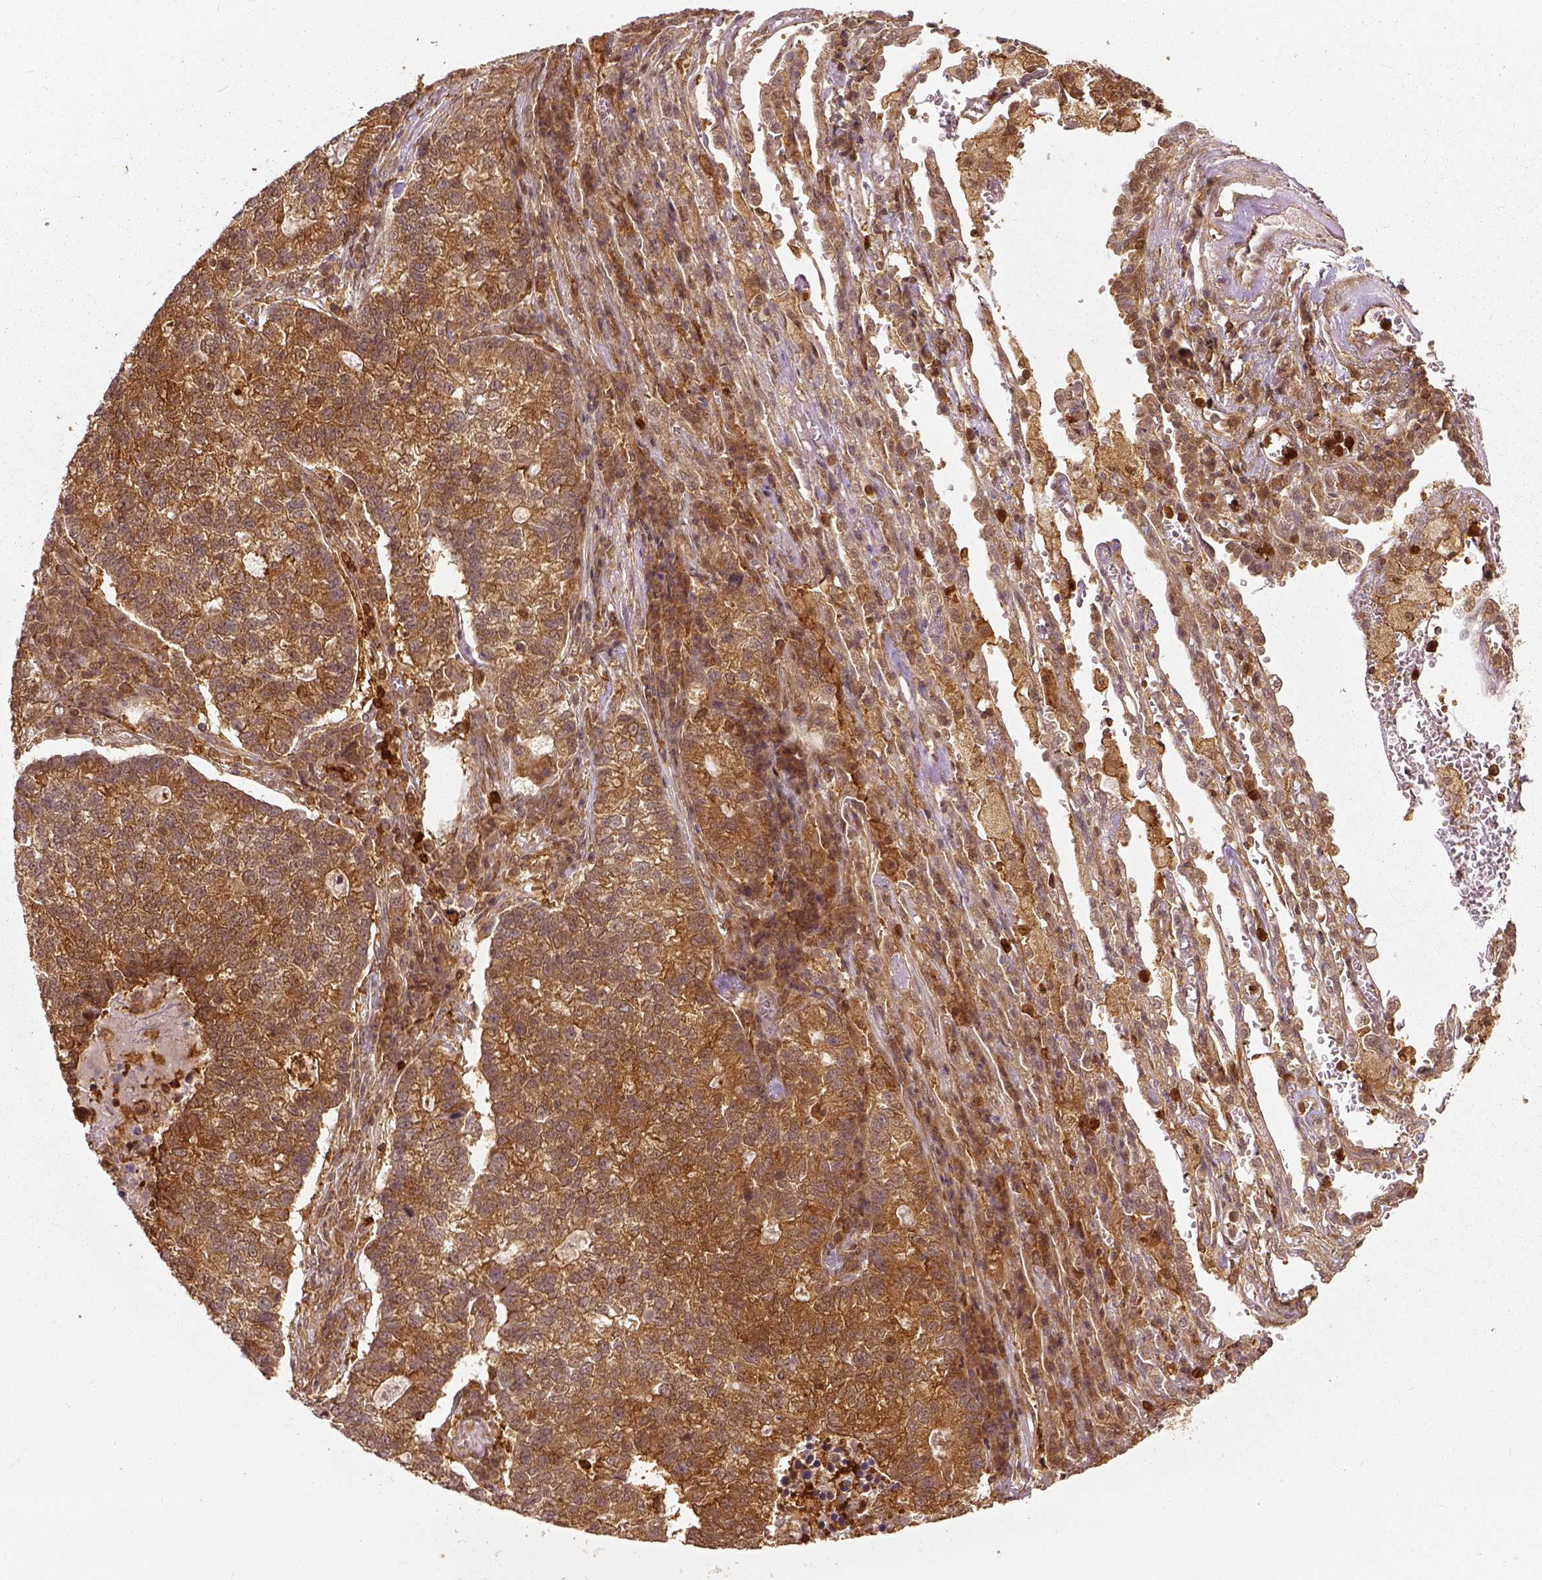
{"staining": {"intensity": "moderate", "quantity": ">75%", "location": "cytoplasmic/membranous"}, "tissue": "lung cancer", "cell_type": "Tumor cells", "image_type": "cancer", "snomed": [{"axis": "morphology", "description": "Adenocarcinoma, NOS"}, {"axis": "topography", "description": "Lung"}], "caption": "Approximately >75% of tumor cells in human lung cancer (adenocarcinoma) exhibit moderate cytoplasmic/membranous protein expression as visualized by brown immunohistochemical staining.", "gene": "GPI", "patient": {"sex": "male", "age": 57}}